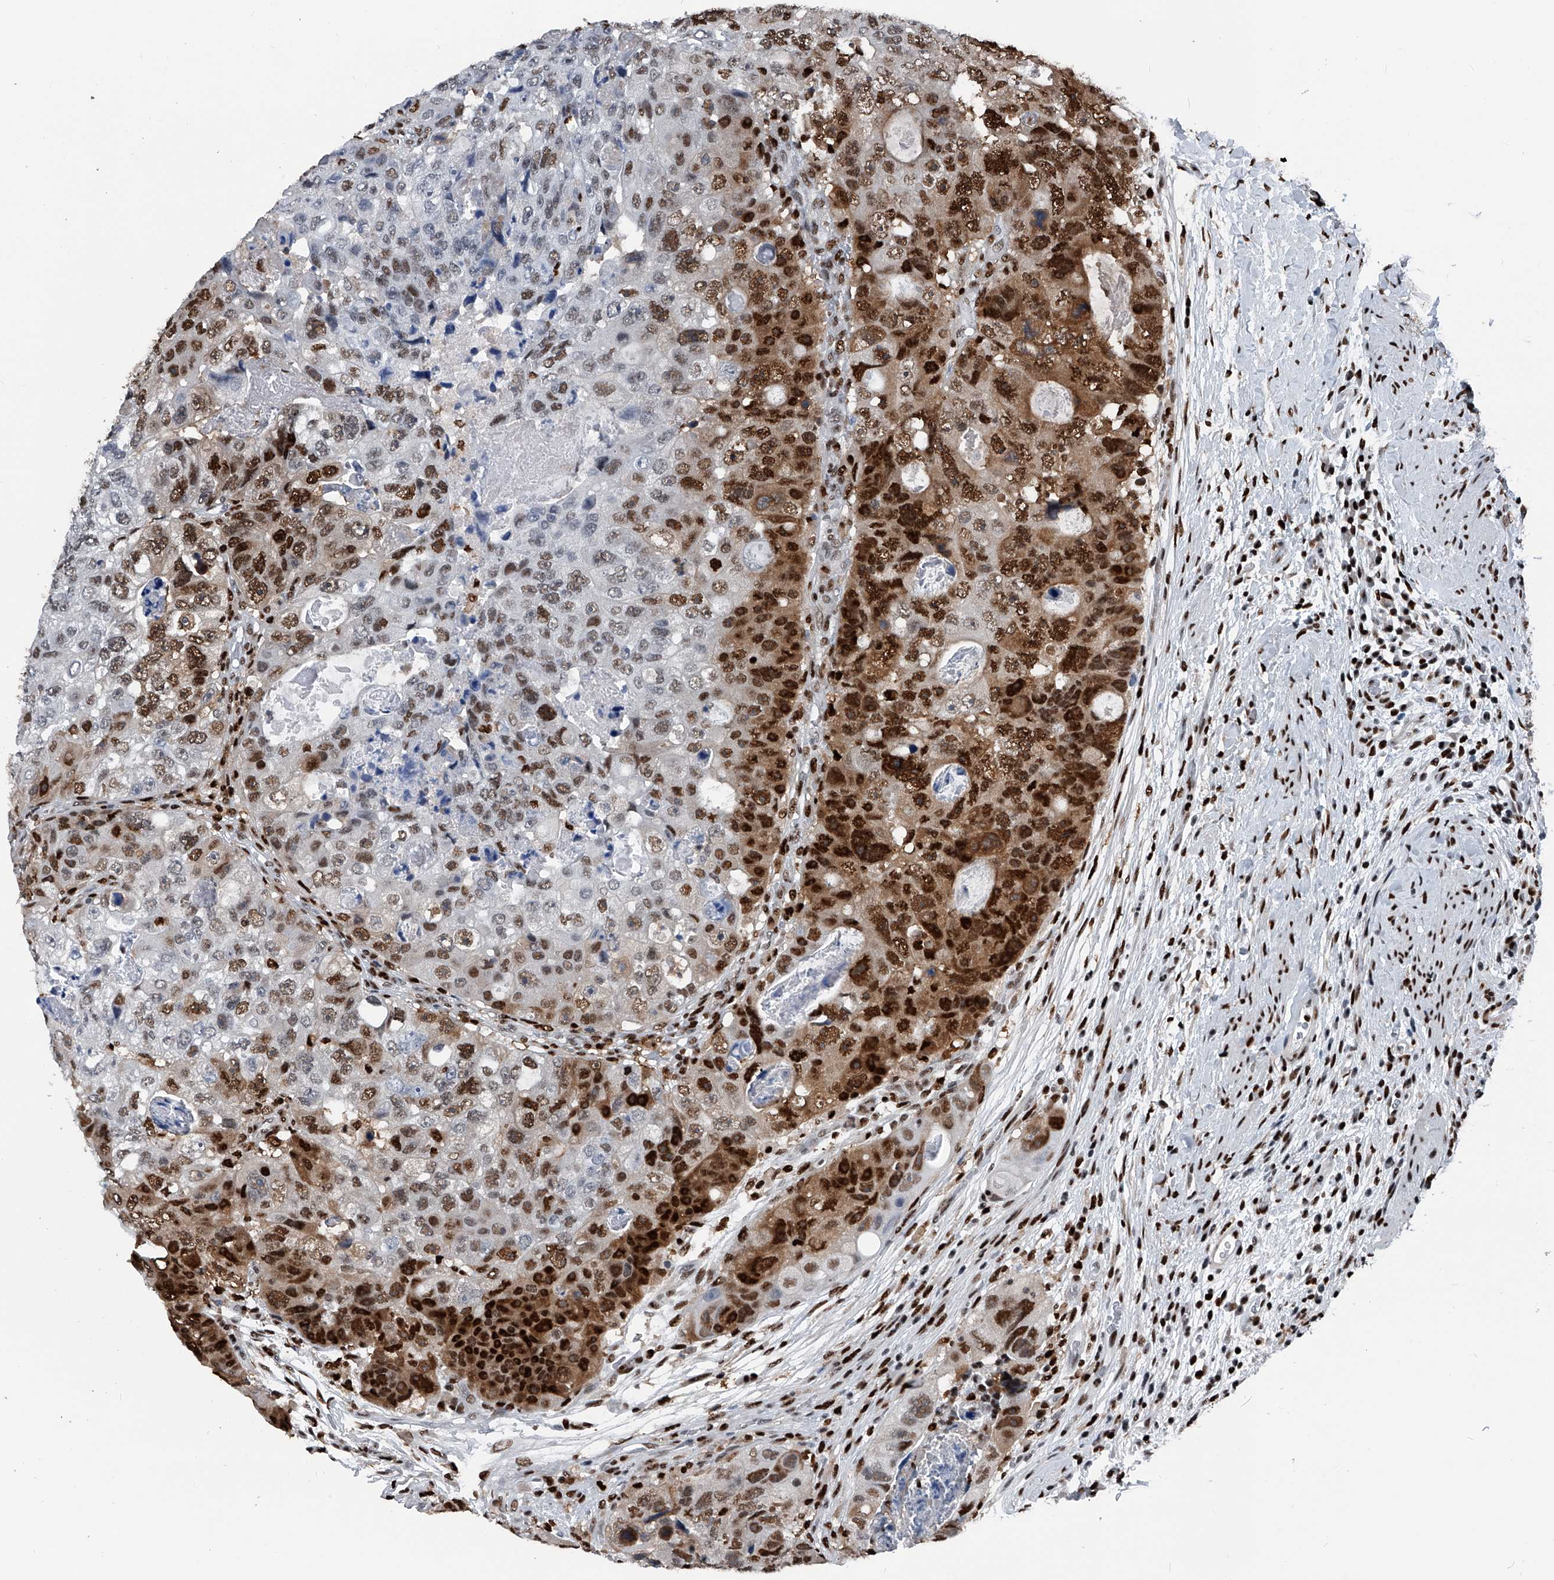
{"staining": {"intensity": "strong", "quantity": "25%-75%", "location": "cytoplasmic/membranous,nuclear"}, "tissue": "colorectal cancer", "cell_type": "Tumor cells", "image_type": "cancer", "snomed": [{"axis": "morphology", "description": "Adenocarcinoma, NOS"}, {"axis": "topography", "description": "Rectum"}], "caption": "Immunohistochemical staining of adenocarcinoma (colorectal) displays high levels of strong cytoplasmic/membranous and nuclear positivity in about 25%-75% of tumor cells.", "gene": "FKBP5", "patient": {"sex": "male", "age": 59}}